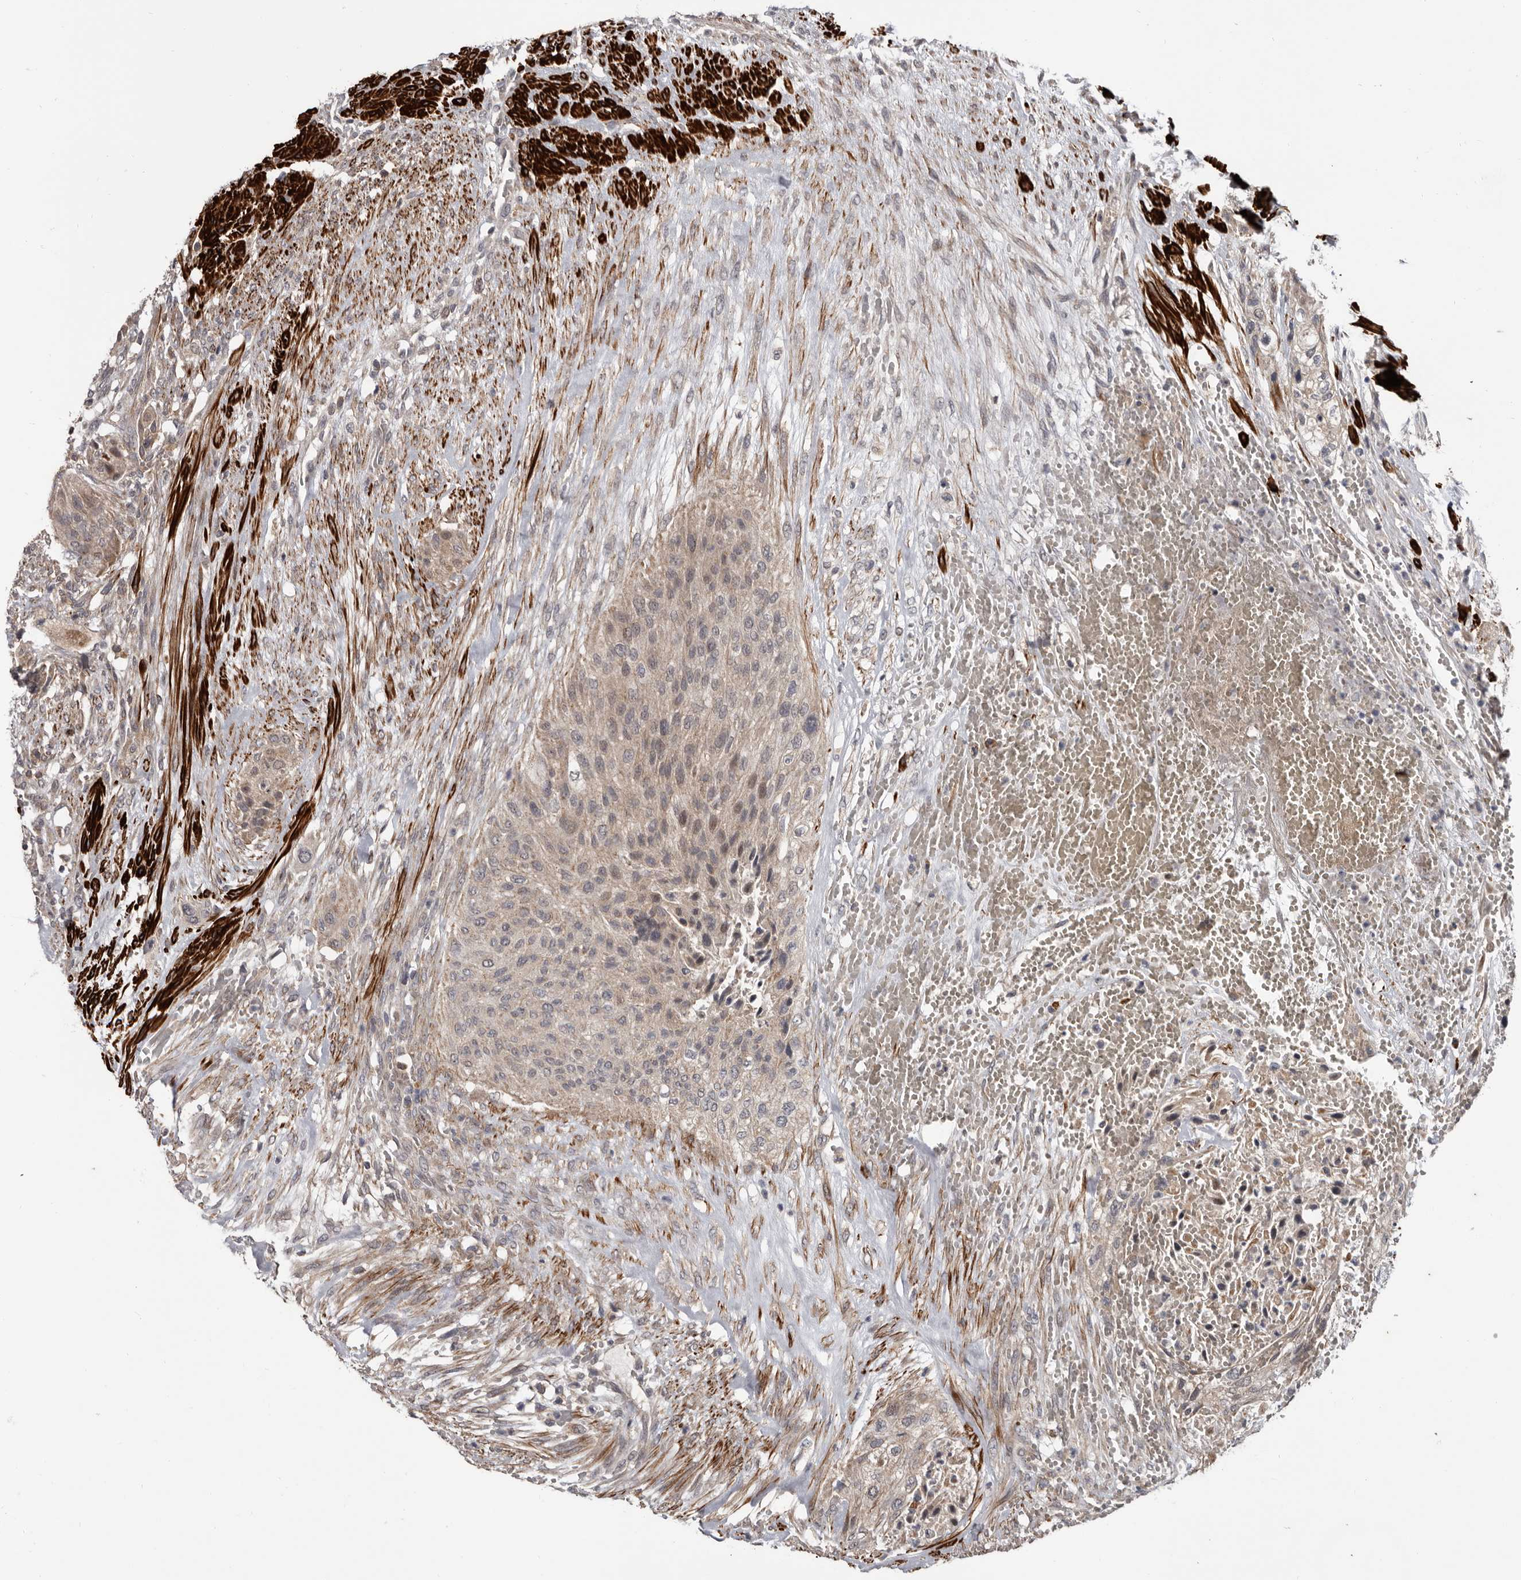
{"staining": {"intensity": "weak", "quantity": "<25%", "location": "cytoplasmic/membranous,nuclear"}, "tissue": "urothelial cancer", "cell_type": "Tumor cells", "image_type": "cancer", "snomed": [{"axis": "morphology", "description": "Urothelial carcinoma, High grade"}, {"axis": "topography", "description": "Urinary bladder"}], "caption": "Immunohistochemistry (IHC) histopathology image of neoplastic tissue: high-grade urothelial carcinoma stained with DAB displays no significant protein positivity in tumor cells.", "gene": "FGFR4", "patient": {"sex": "male", "age": 35}}